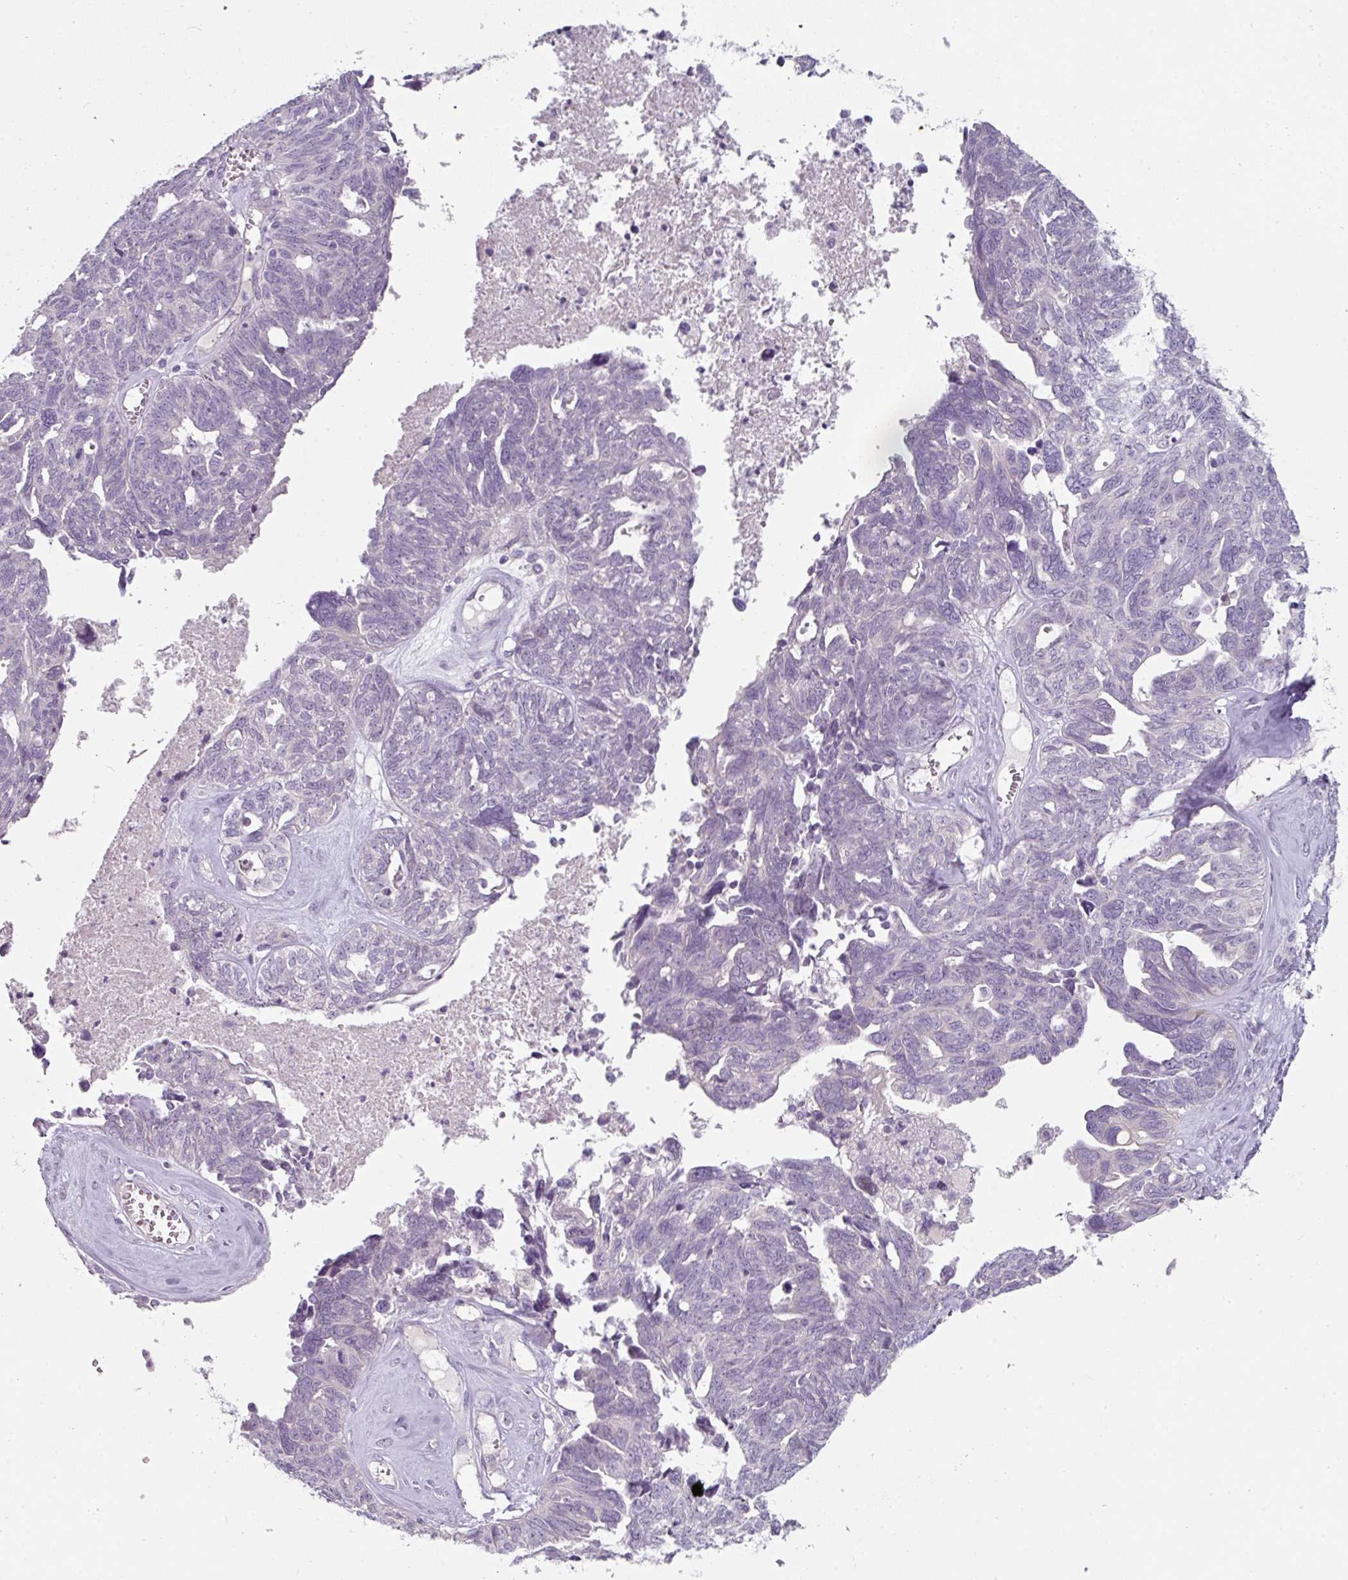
{"staining": {"intensity": "negative", "quantity": "none", "location": "none"}, "tissue": "ovarian cancer", "cell_type": "Tumor cells", "image_type": "cancer", "snomed": [{"axis": "morphology", "description": "Cystadenocarcinoma, serous, NOS"}, {"axis": "topography", "description": "Ovary"}], "caption": "The immunohistochemistry (IHC) image has no significant staining in tumor cells of ovarian cancer tissue.", "gene": "FHAD1", "patient": {"sex": "female", "age": 79}}